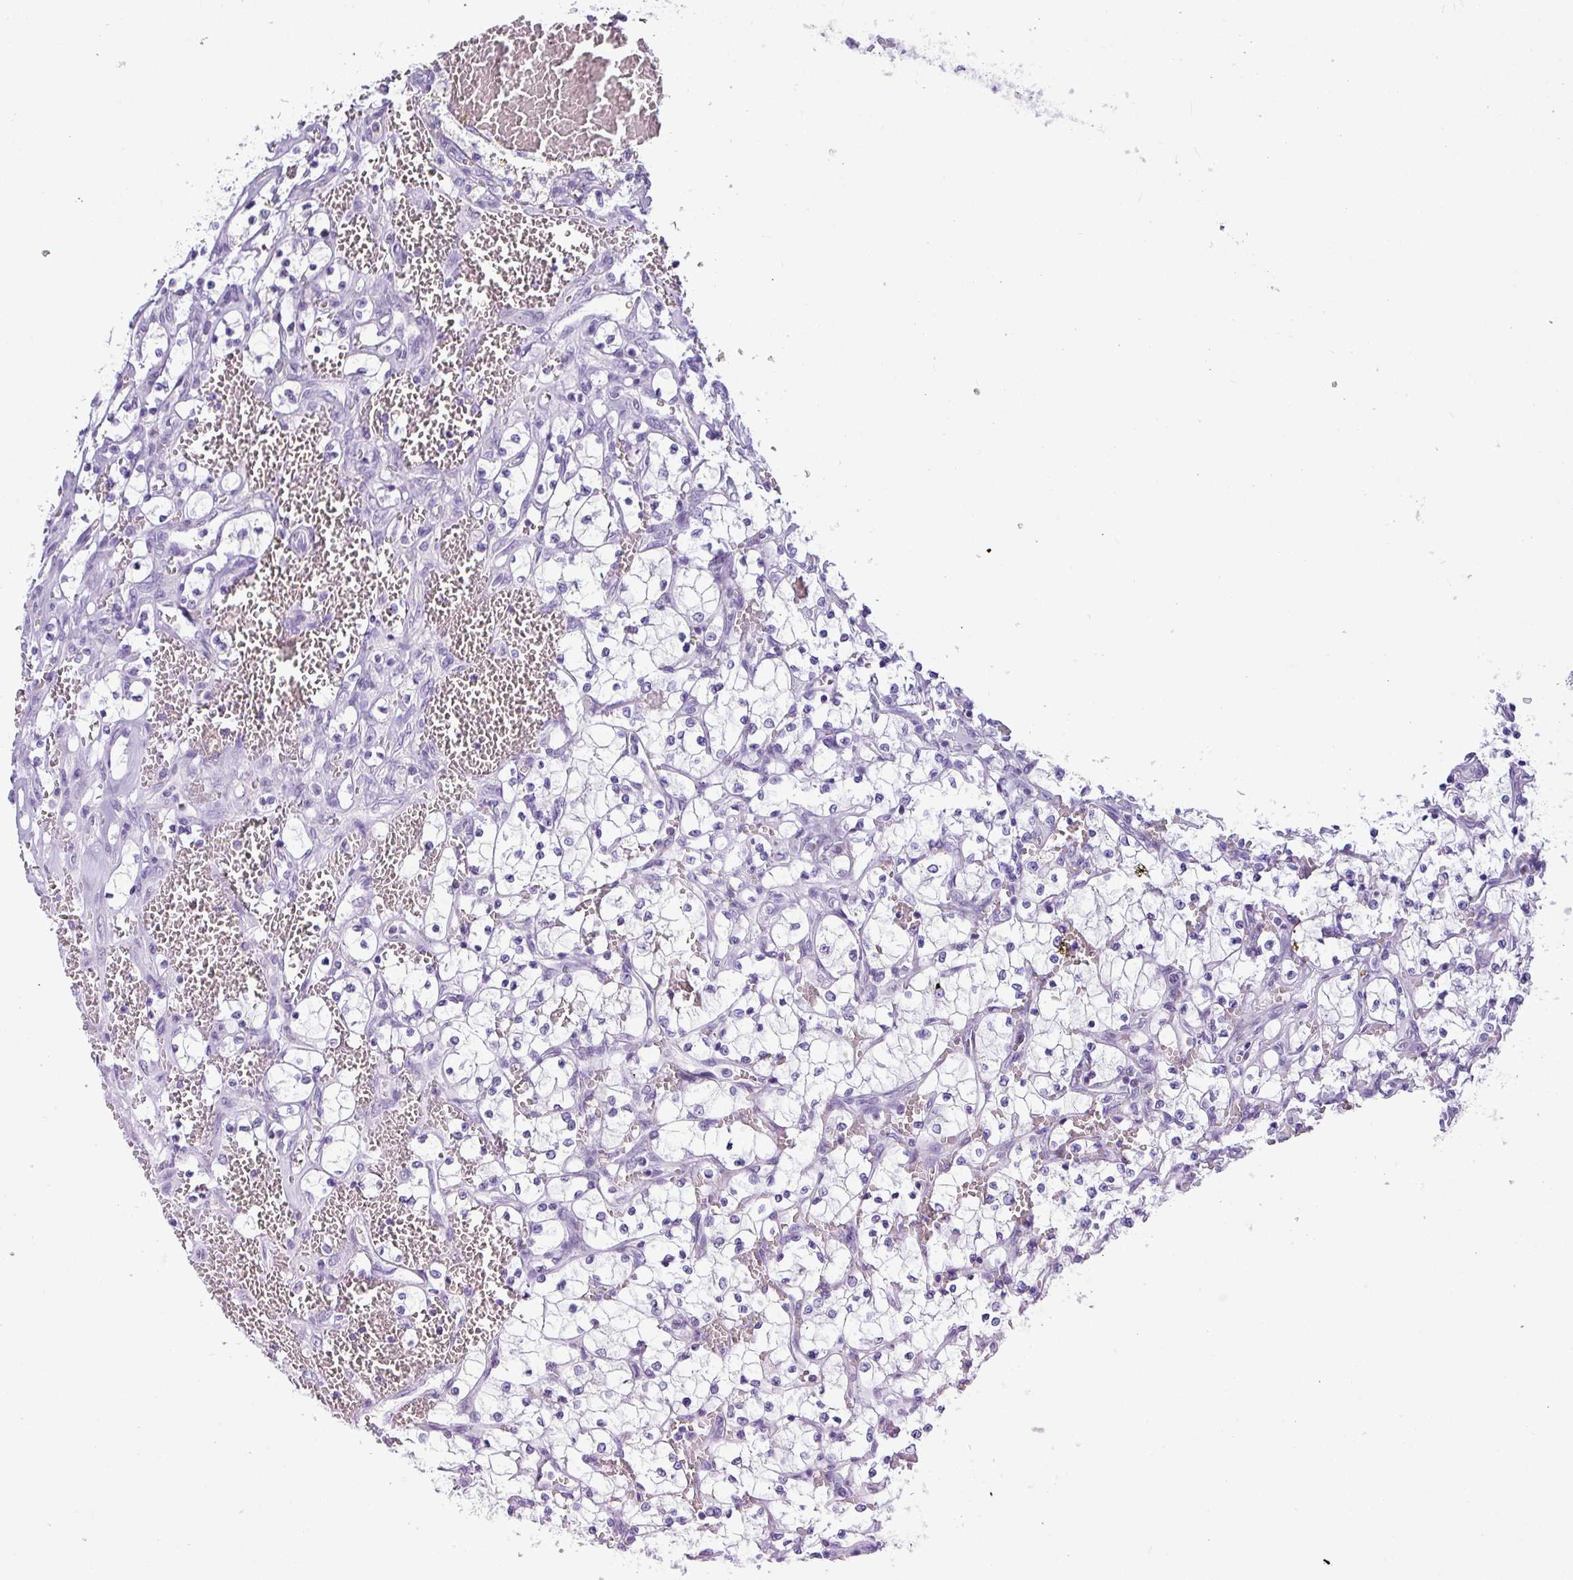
{"staining": {"intensity": "negative", "quantity": "none", "location": "none"}, "tissue": "renal cancer", "cell_type": "Tumor cells", "image_type": "cancer", "snomed": [{"axis": "morphology", "description": "Adenocarcinoma, NOS"}, {"axis": "topography", "description": "Kidney"}], "caption": "Immunohistochemistry (IHC) image of neoplastic tissue: renal cancer stained with DAB reveals no significant protein positivity in tumor cells. (DAB (3,3'-diaminobenzidine) immunohistochemistry with hematoxylin counter stain).", "gene": "ZNF568", "patient": {"sex": "female", "age": 69}}